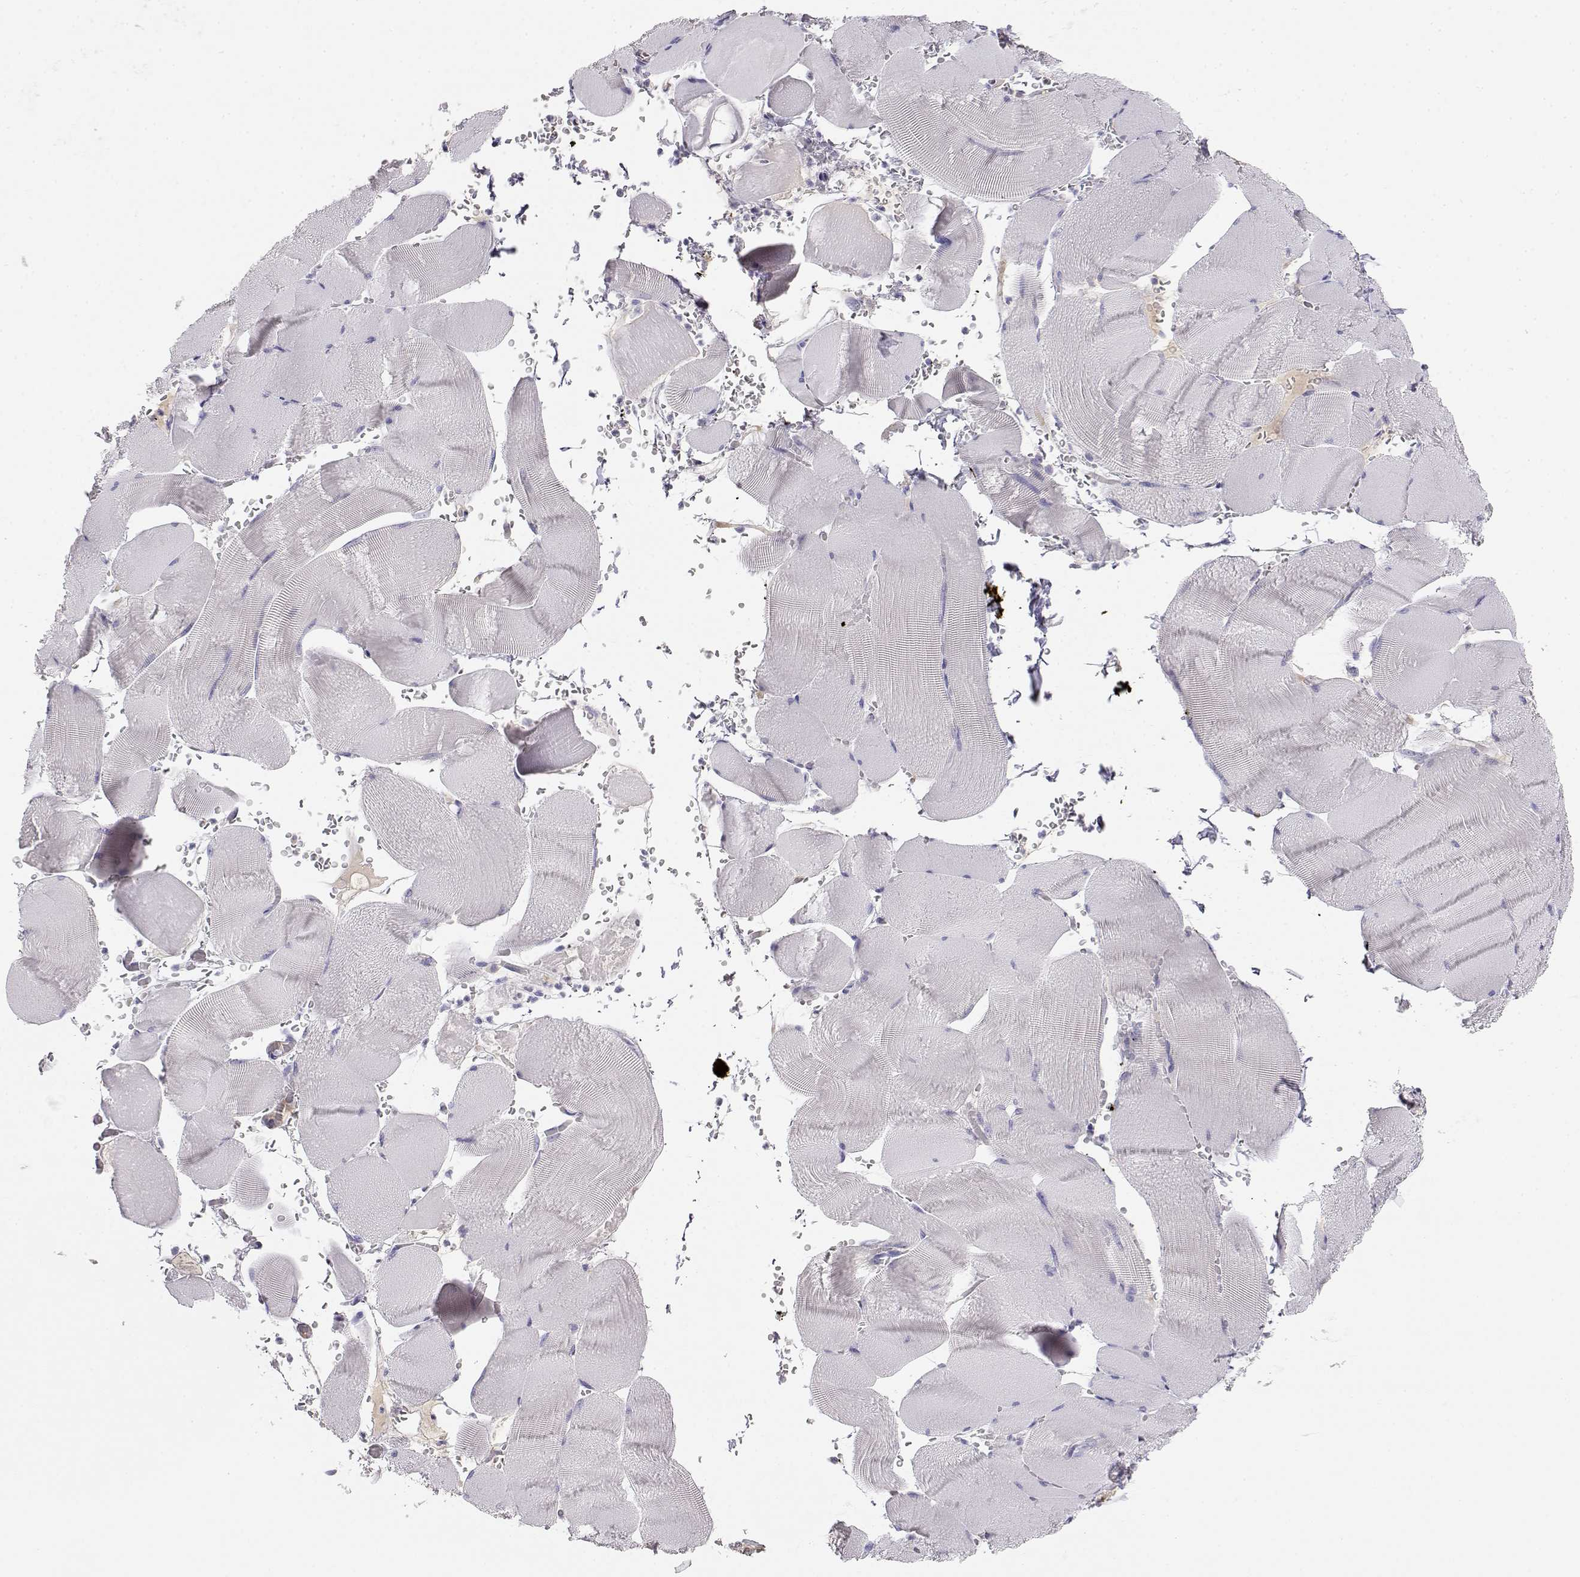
{"staining": {"intensity": "negative", "quantity": "none", "location": "none"}, "tissue": "skeletal muscle", "cell_type": "Myocytes", "image_type": "normal", "snomed": [{"axis": "morphology", "description": "Normal tissue, NOS"}, {"axis": "topography", "description": "Skeletal muscle"}], "caption": "High magnification brightfield microscopy of normal skeletal muscle stained with DAB (brown) and counterstained with hematoxylin (blue): myocytes show no significant staining. (DAB (3,3'-diaminobenzidine) immunohistochemistry (IHC) visualized using brightfield microscopy, high magnification).", "gene": "GPR174", "patient": {"sex": "male", "age": 56}}